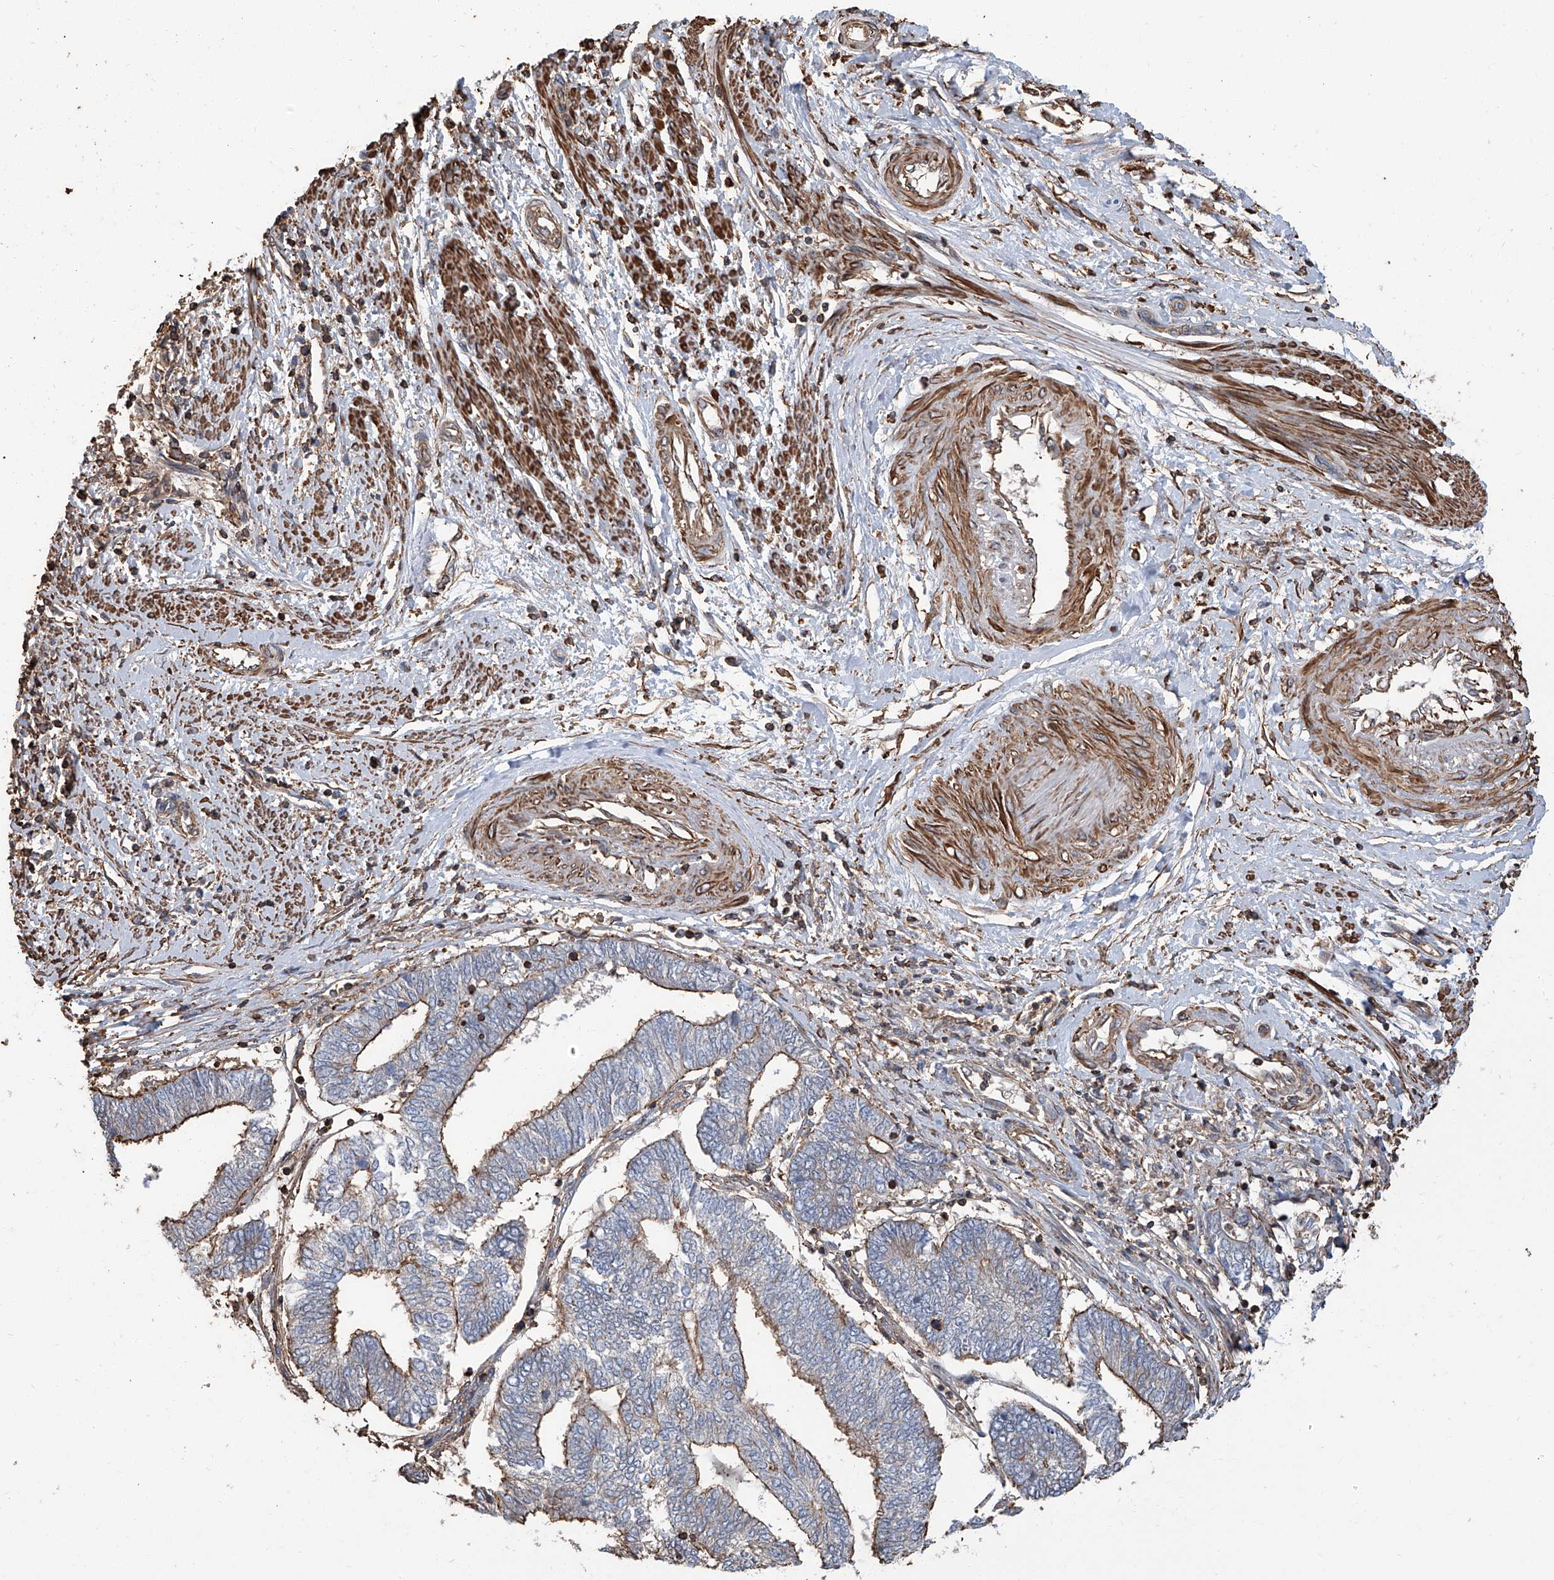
{"staining": {"intensity": "moderate", "quantity": "25%-75%", "location": "cytoplasmic/membranous"}, "tissue": "endometrial cancer", "cell_type": "Tumor cells", "image_type": "cancer", "snomed": [{"axis": "morphology", "description": "Adenocarcinoma, NOS"}, {"axis": "topography", "description": "Uterus"}, {"axis": "topography", "description": "Endometrium"}], "caption": "About 25%-75% of tumor cells in human adenocarcinoma (endometrial) exhibit moderate cytoplasmic/membranous protein staining as visualized by brown immunohistochemical staining.", "gene": "PIEZO2", "patient": {"sex": "female", "age": 70}}